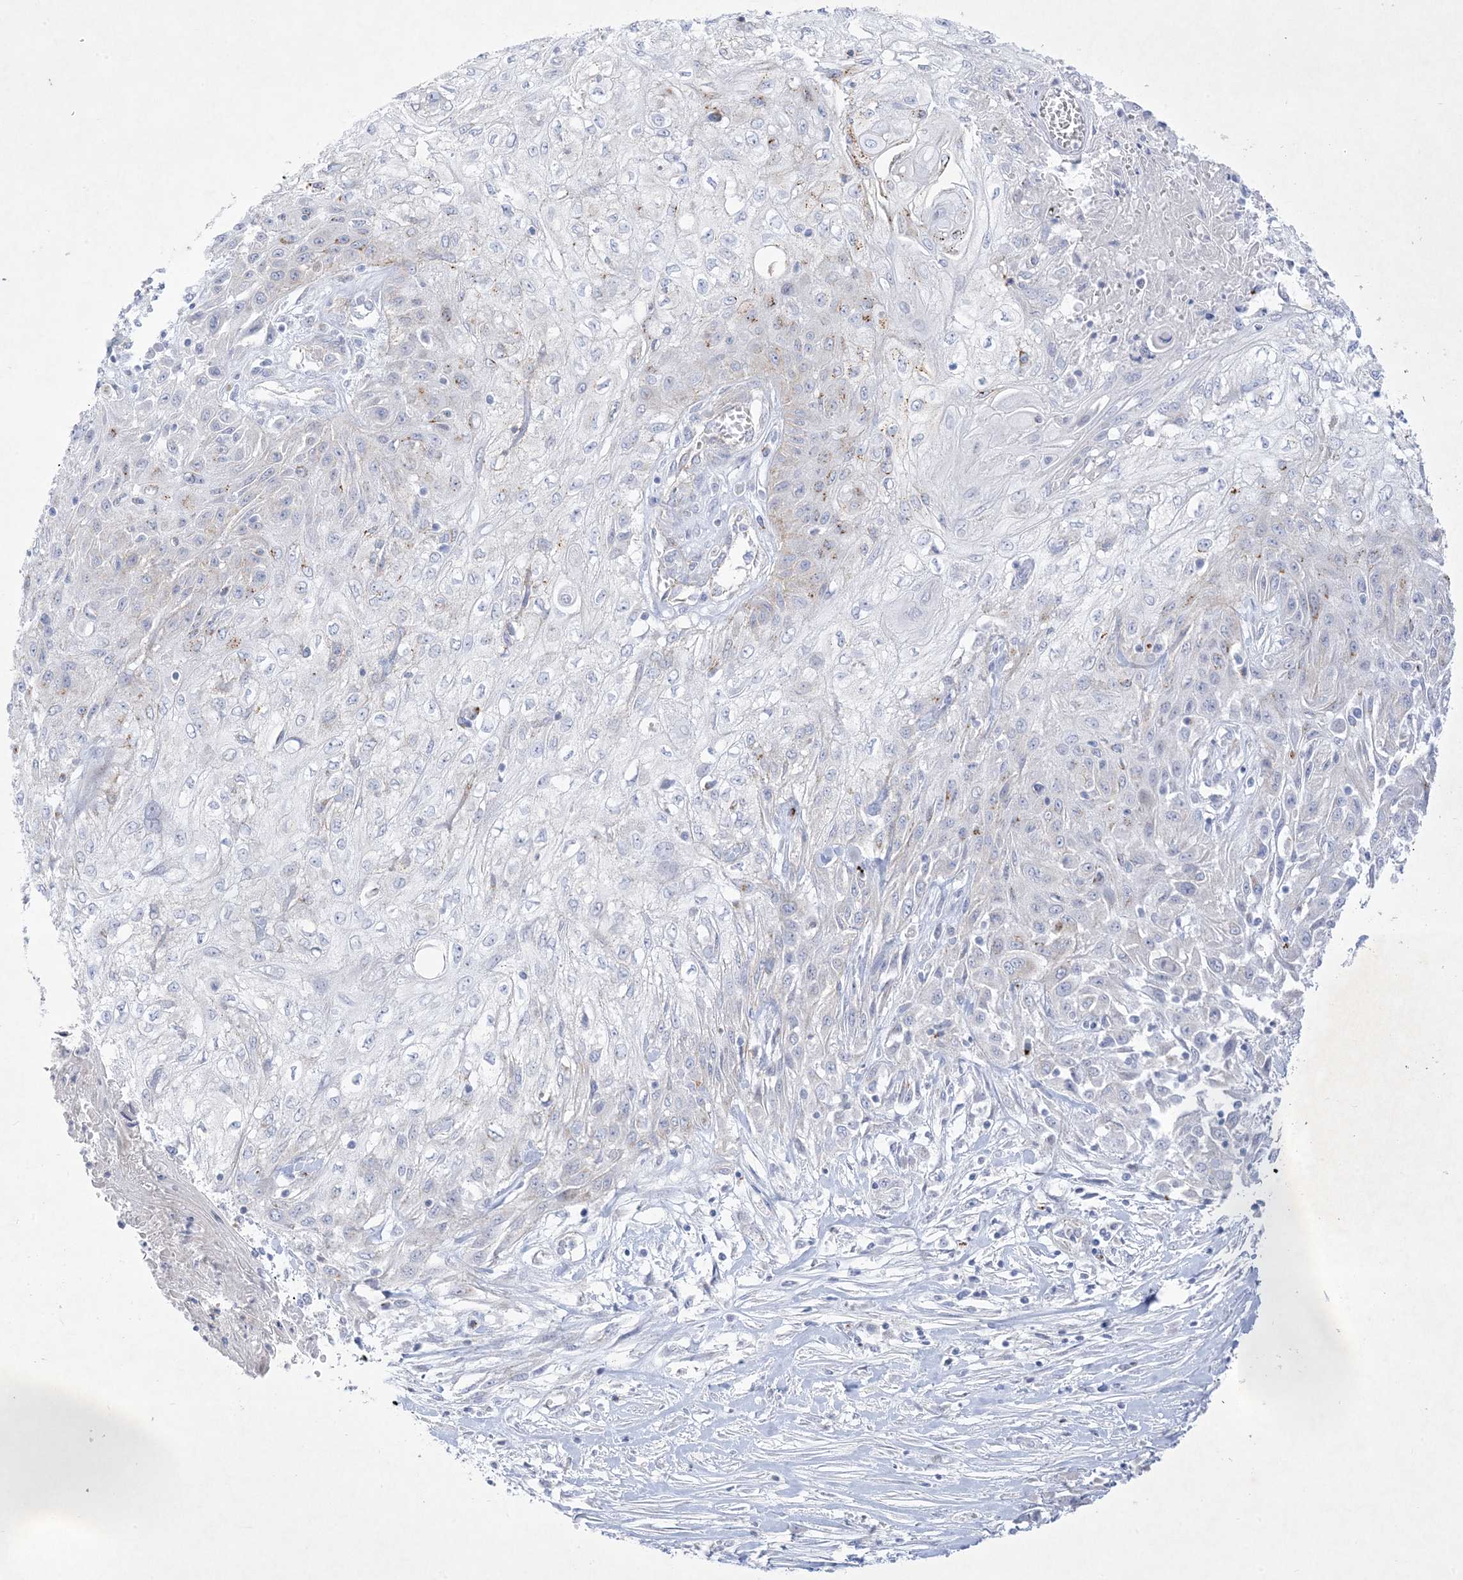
{"staining": {"intensity": "negative", "quantity": "none", "location": "none"}, "tissue": "skin cancer", "cell_type": "Tumor cells", "image_type": "cancer", "snomed": [{"axis": "morphology", "description": "Squamous cell carcinoma, NOS"}, {"axis": "morphology", "description": "Squamous cell carcinoma, metastatic, NOS"}, {"axis": "topography", "description": "Skin"}, {"axis": "topography", "description": "Lymph node"}], "caption": "Immunohistochemistry histopathology image of neoplastic tissue: human skin squamous cell carcinoma stained with DAB (3,3'-diaminobenzidine) exhibits no significant protein staining in tumor cells.", "gene": "B3GNT7", "patient": {"sex": "male", "age": 75}}